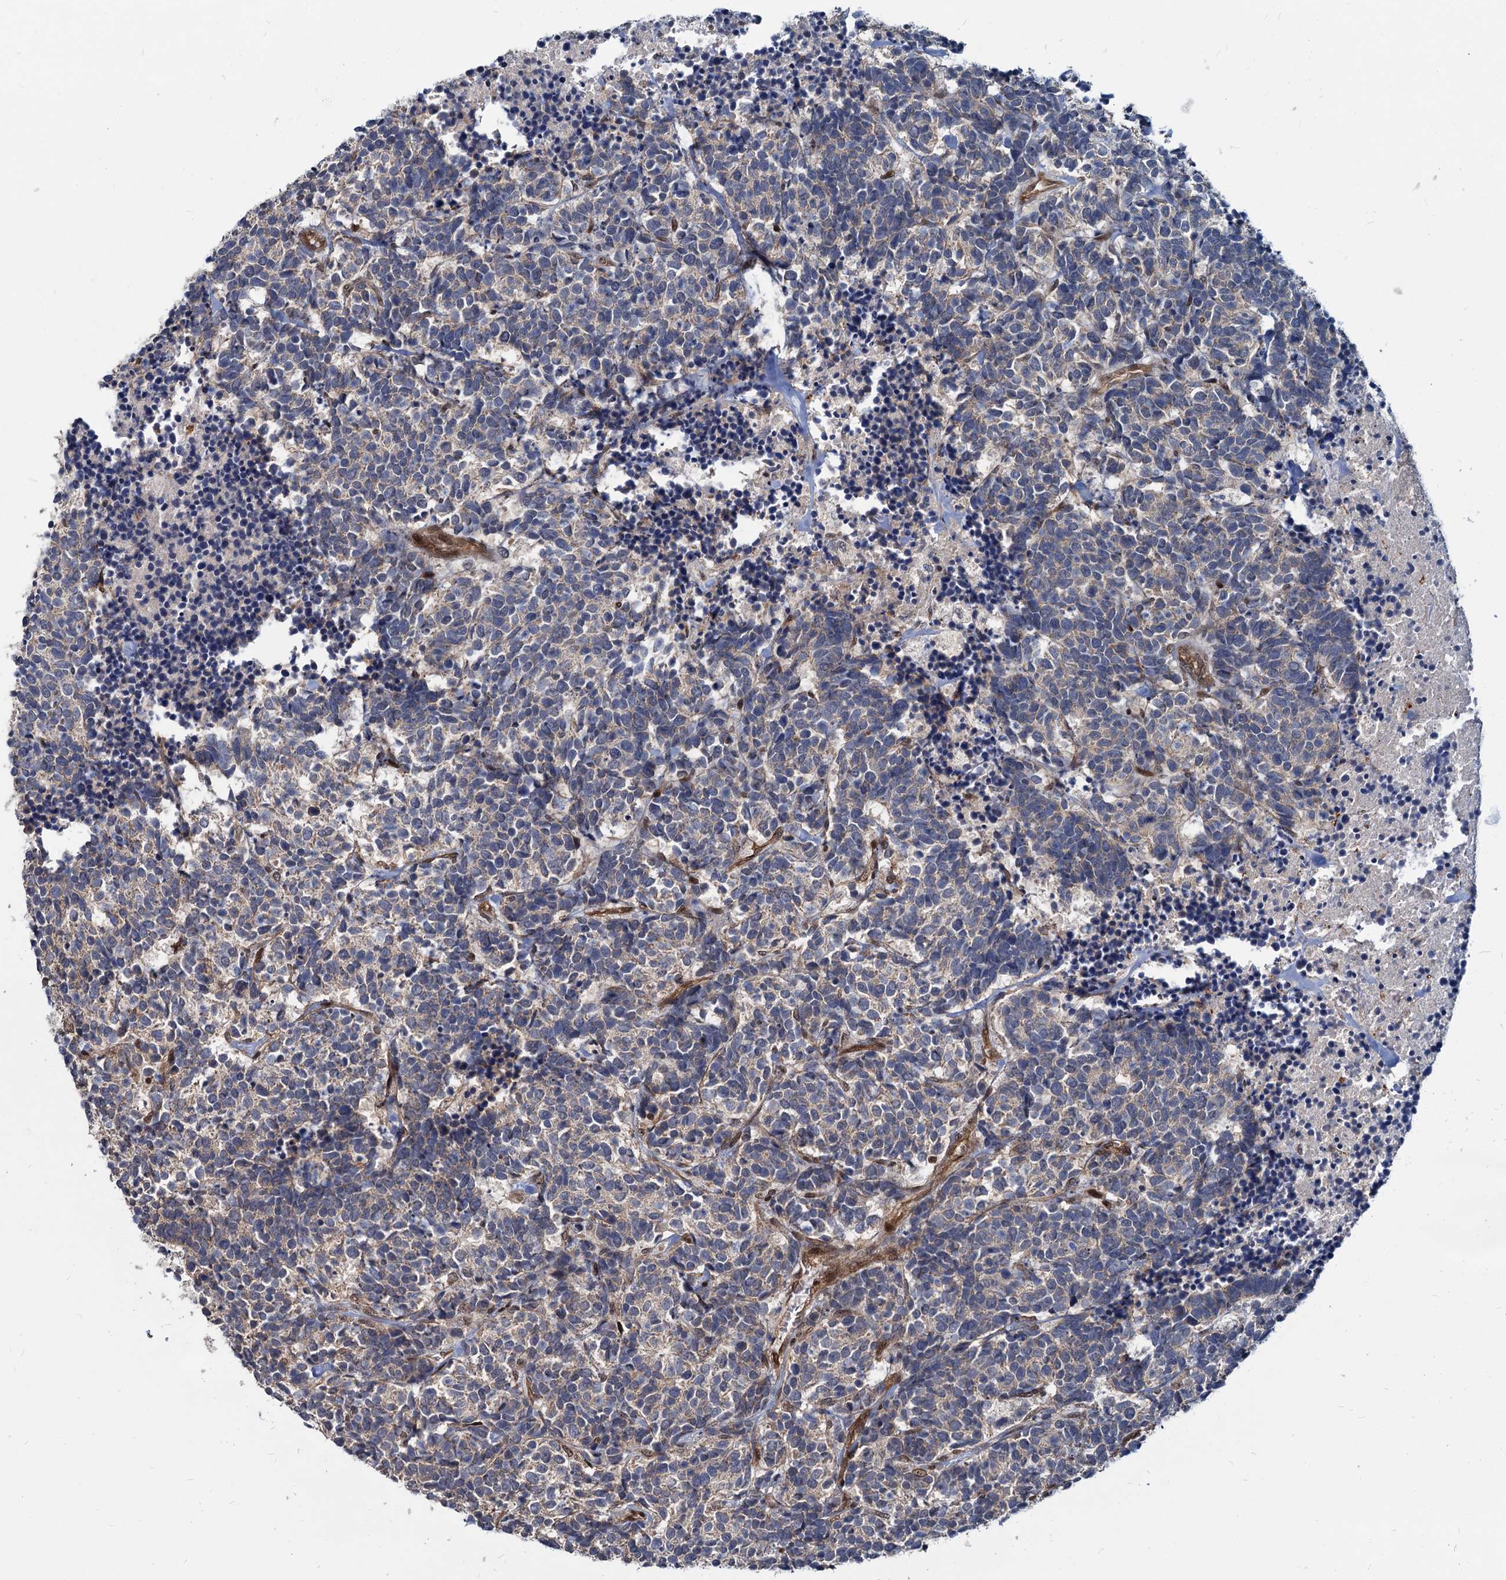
{"staining": {"intensity": "negative", "quantity": "none", "location": "none"}, "tissue": "carcinoid", "cell_type": "Tumor cells", "image_type": "cancer", "snomed": [{"axis": "morphology", "description": "Carcinoma, NOS"}, {"axis": "morphology", "description": "Carcinoid, malignant, NOS"}, {"axis": "topography", "description": "Urinary bladder"}], "caption": "An immunohistochemistry image of carcinoid is shown. There is no staining in tumor cells of carcinoid.", "gene": "UBLCP1", "patient": {"sex": "male", "age": 57}}